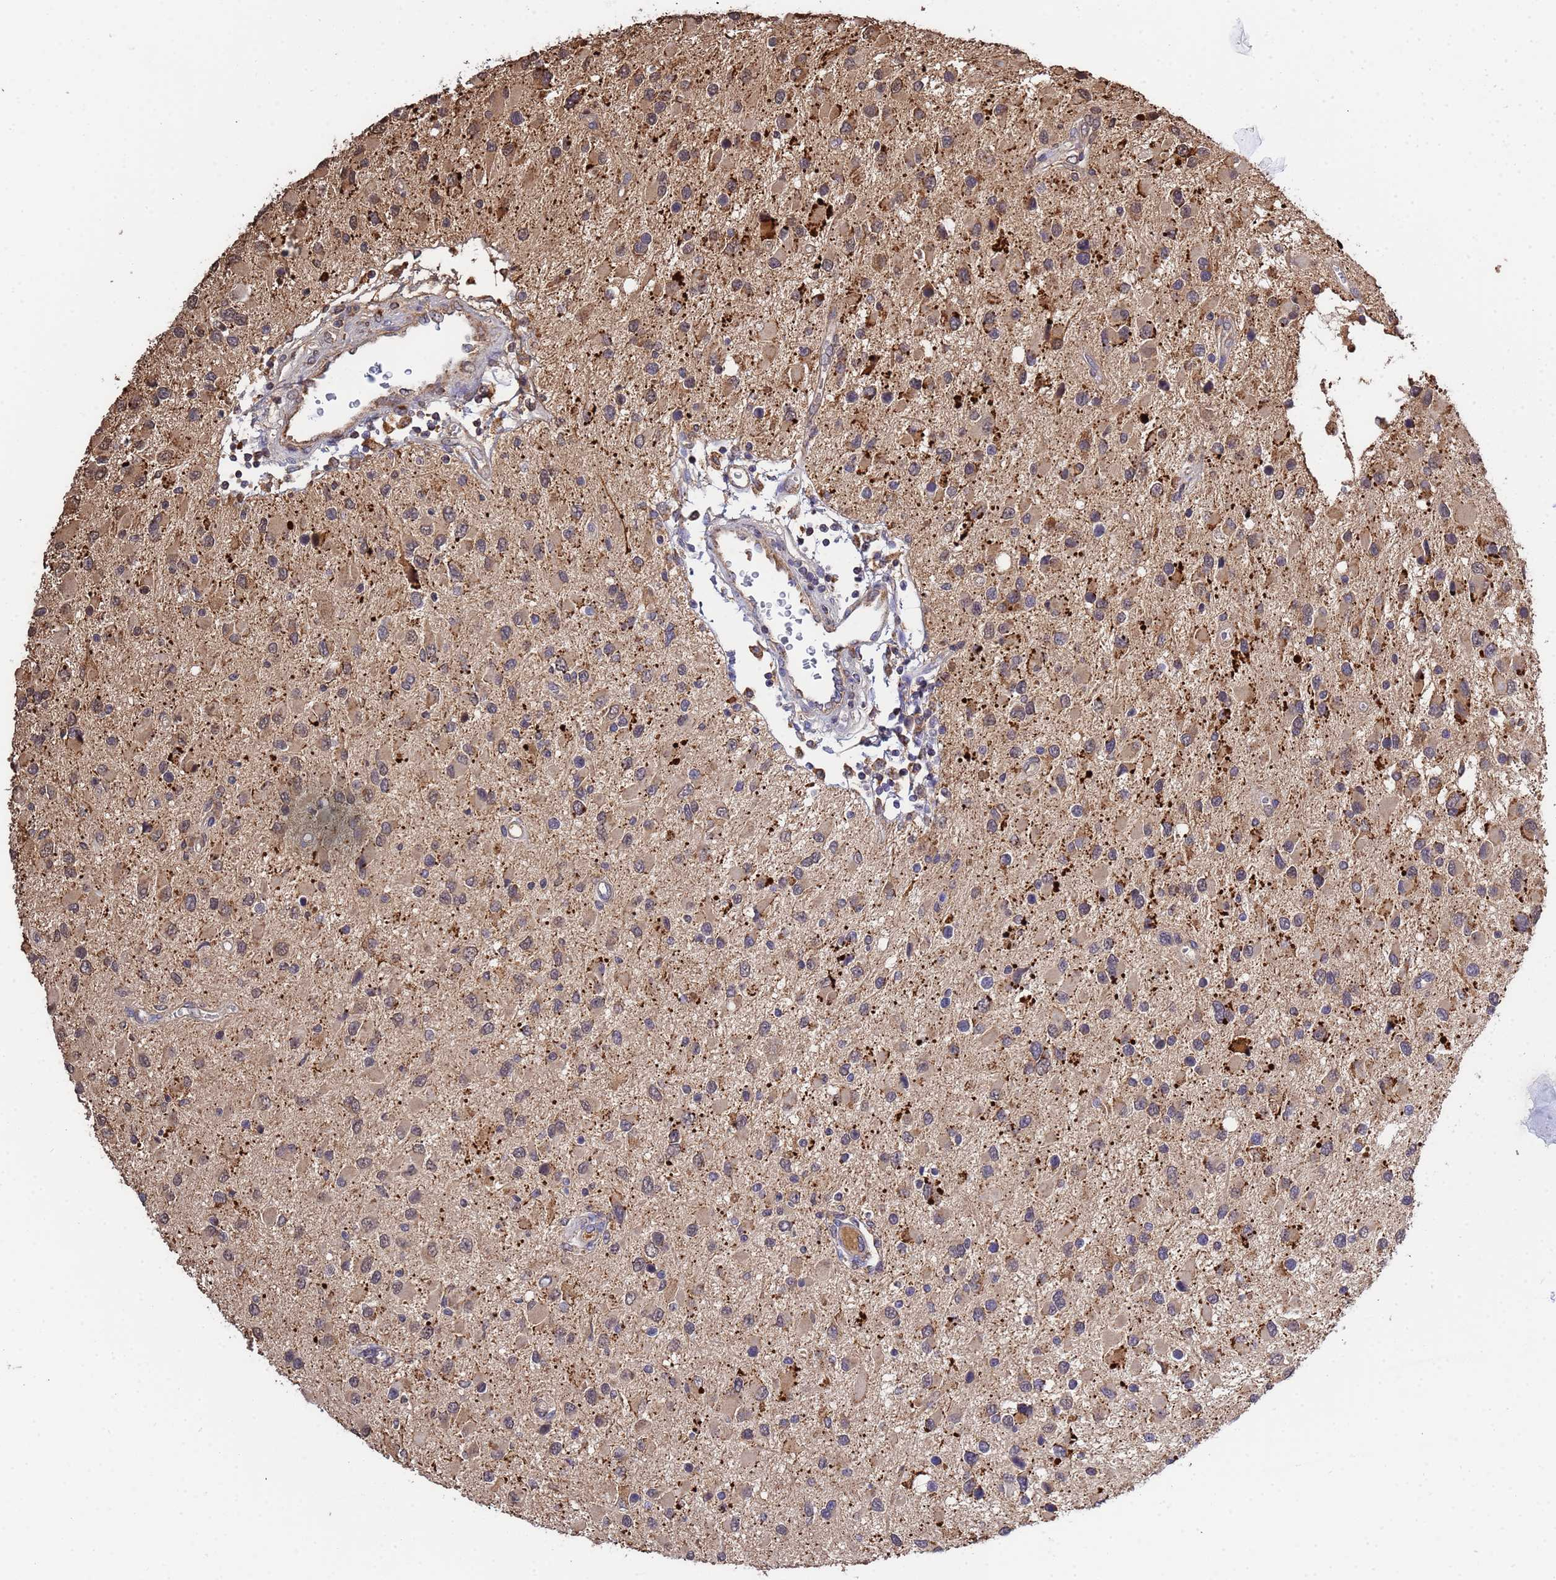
{"staining": {"intensity": "moderate", "quantity": "25%-75%", "location": "cytoplasmic/membranous"}, "tissue": "glioma", "cell_type": "Tumor cells", "image_type": "cancer", "snomed": [{"axis": "morphology", "description": "Glioma, malignant, High grade"}, {"axis": "topography", "description": "Brain"}], "caption": "Immunohistochemistry of glioma shows medium levels of moderate cytoplasmic/membranous expression in approximately 25%-75% of tumor cells.", "gene": "GLUD1", "patient": {"sex": "male", "age": 53}}